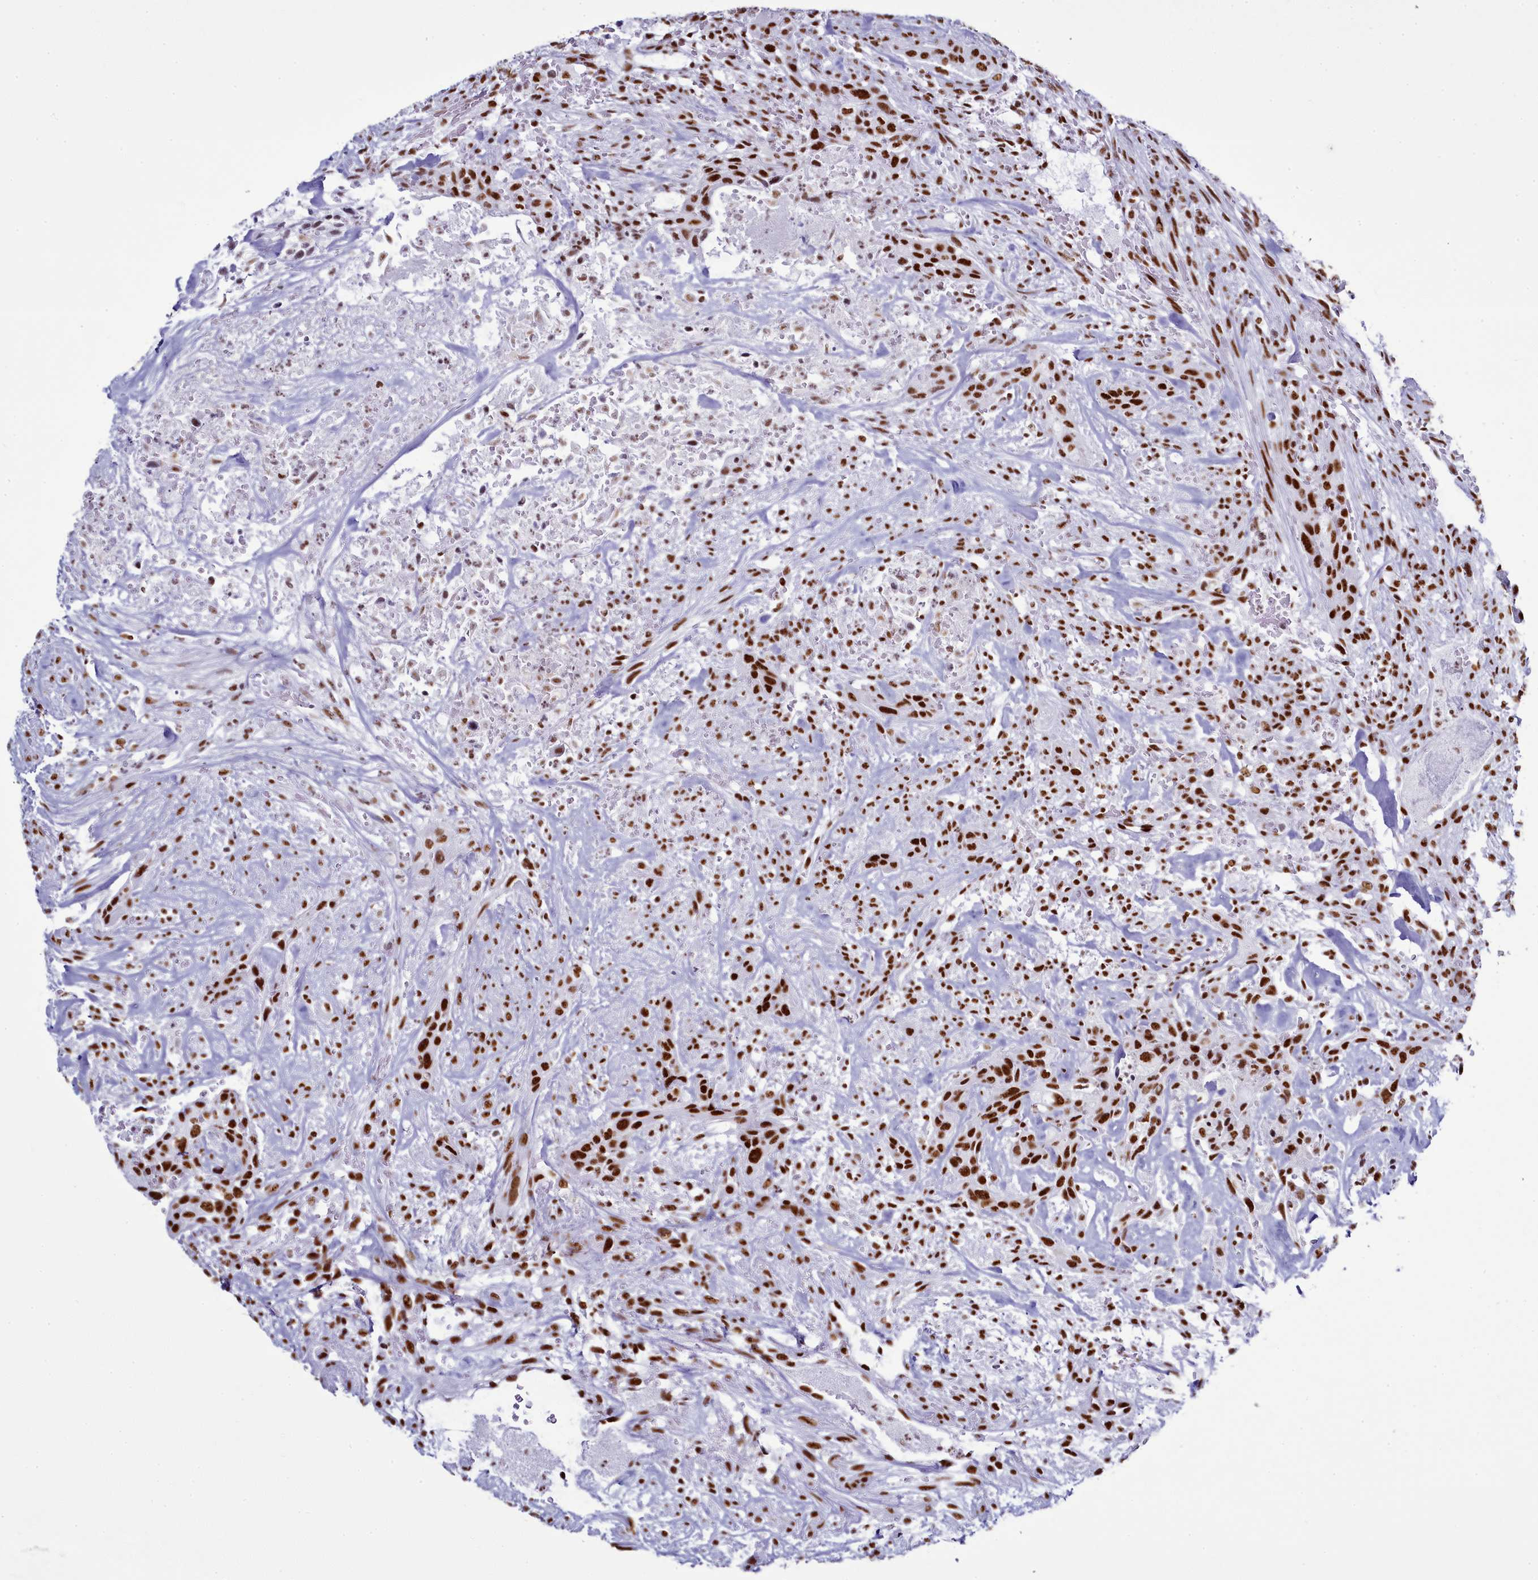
{"staining": {"intensity": "strong", "quantity": ">75%", "location": "nuclear"}, "tissue": "urothelial cancer", "cell_type": "Tumor cells", "image_type": "cancer", "snomed": [{"axis": "morphology", "description": "Urothelial carcinoma, High grade"}, {"axis": "topography", "description": "Urinary bladder"}], "caption": "Urothelial cancer stained for a protein exhibits strong nuclear positivity in tumor cells.", "gene": "RALY", "patient": {"sex": "male", "age": 35}}